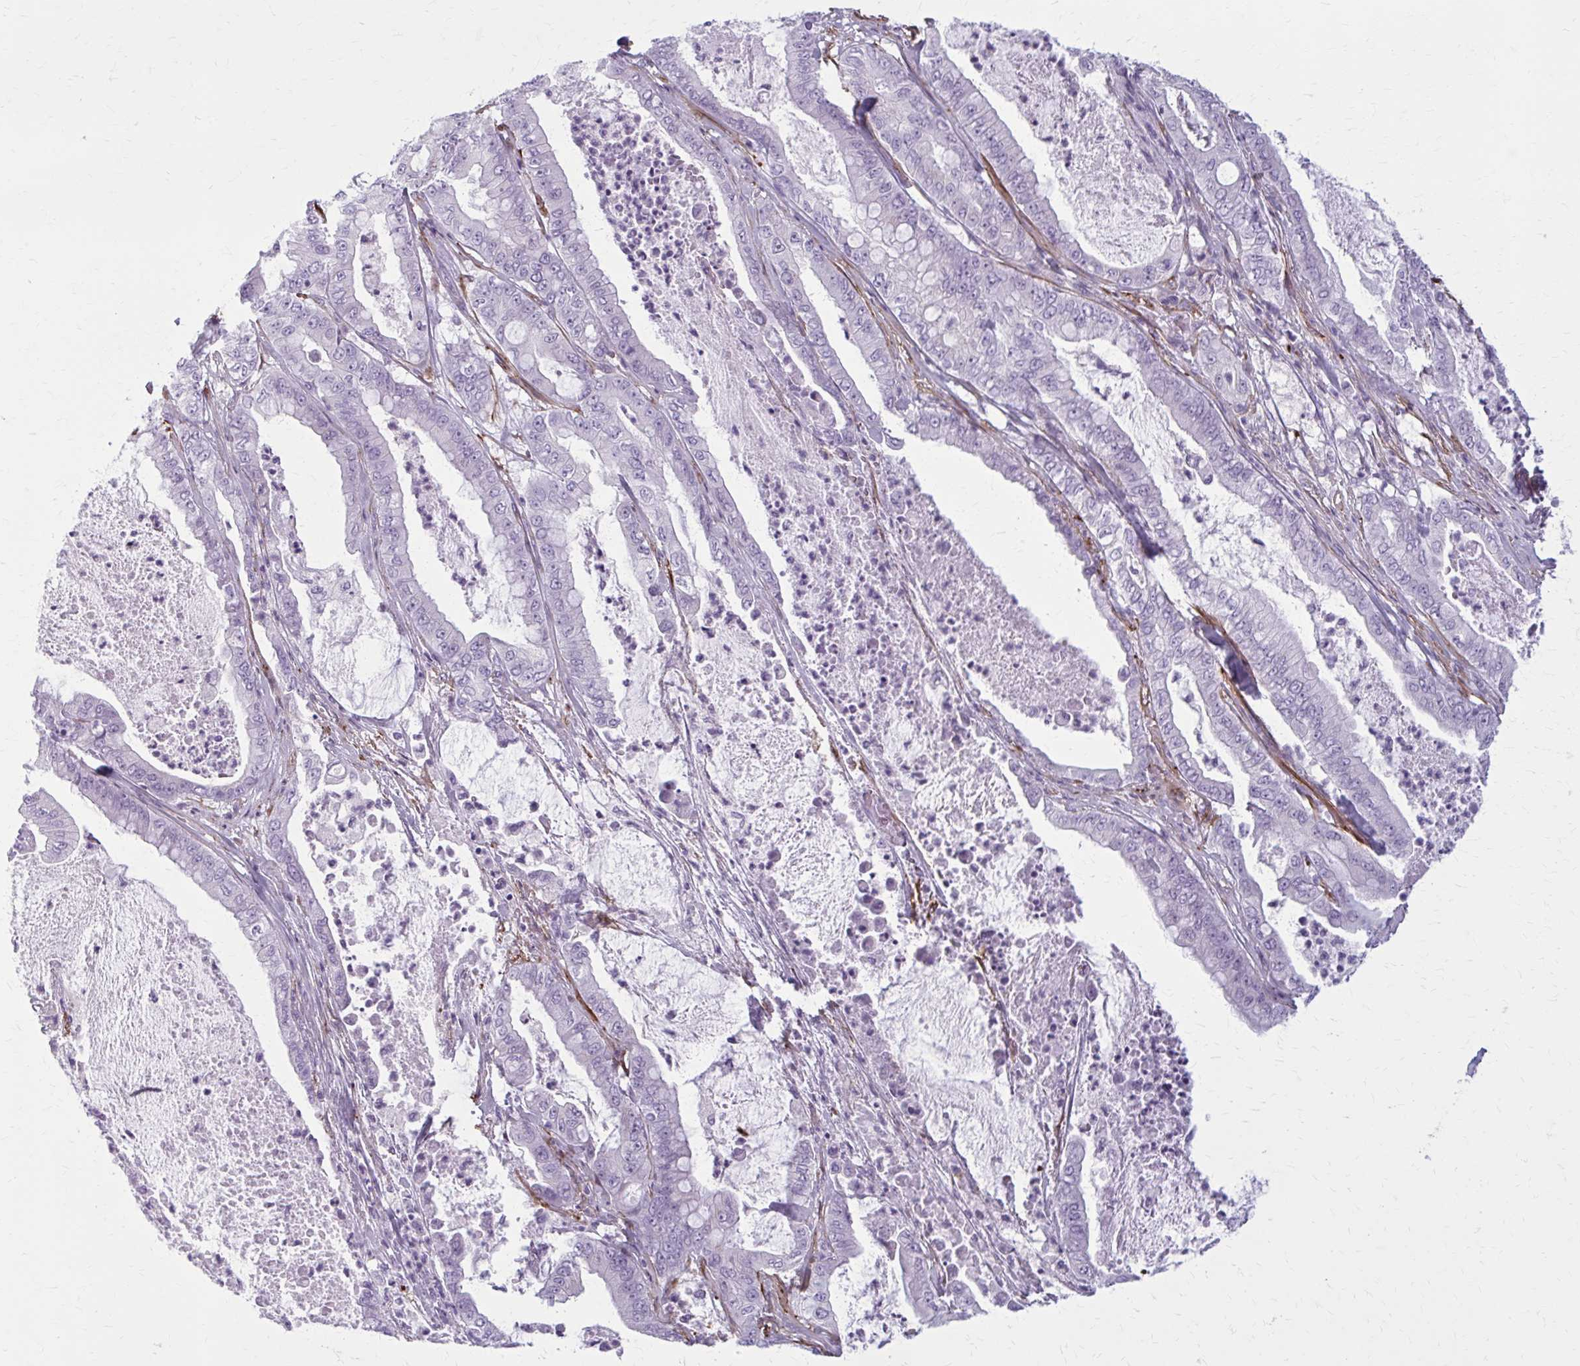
{"staining": {"intensity": "negative", "quantity": "none", "location": "none"}, "tissue": "pancreatic cancer", "cell_type": "Tumor cells", "image_type": "cancer", "snomed": [{"axis": "morphology", "description": "Adenocarcinoma, NOS"}, {"axis": "topography", "description": "Pancreas"}], "caption": "Protein analysis of pancreatic cancer exhibits no significant expression in tumor cells.", "gene": "AKAP12", "patient": {"sex": "male", "age": 71}}